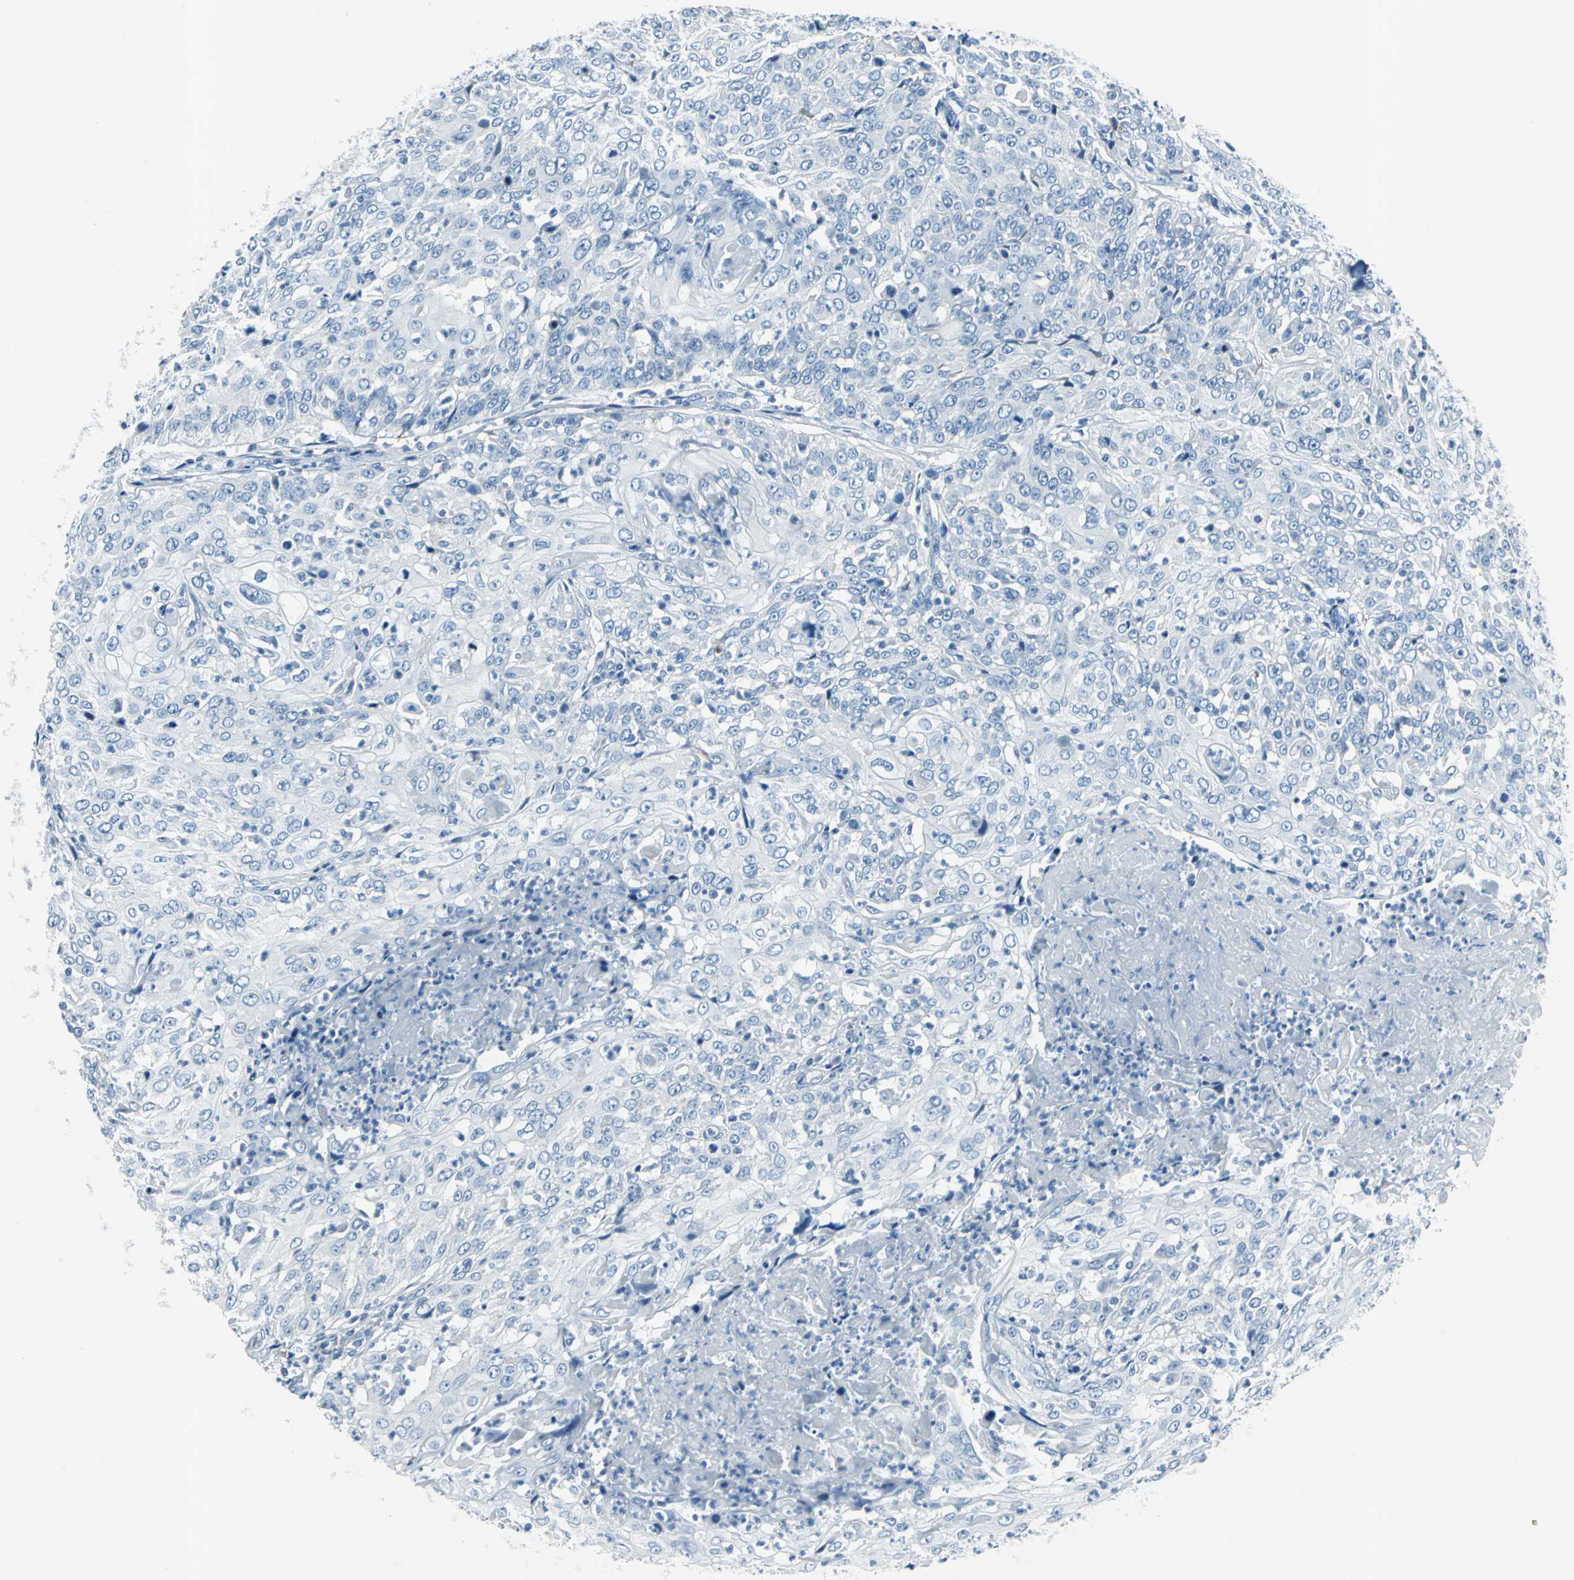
{"staining": {"intensity": "negative", "quantity": "none", "location": "none"}, "tissue": "cervical cancer", "cell_type": "Tumor cells", "image_type": "cancer", "snomed": [{"axis": "morphology", "description": "Squamous cell carcinoma, NOS"}, {"axis": "topography", "description": "Cervix"}], "caption": "Human squamous cell carcinoma (cervical) stained for a protein using IHC reveals no positivity in tumor cells.", "gene": "DNAI2", "patient": {"sex": "female", "age": 39}}